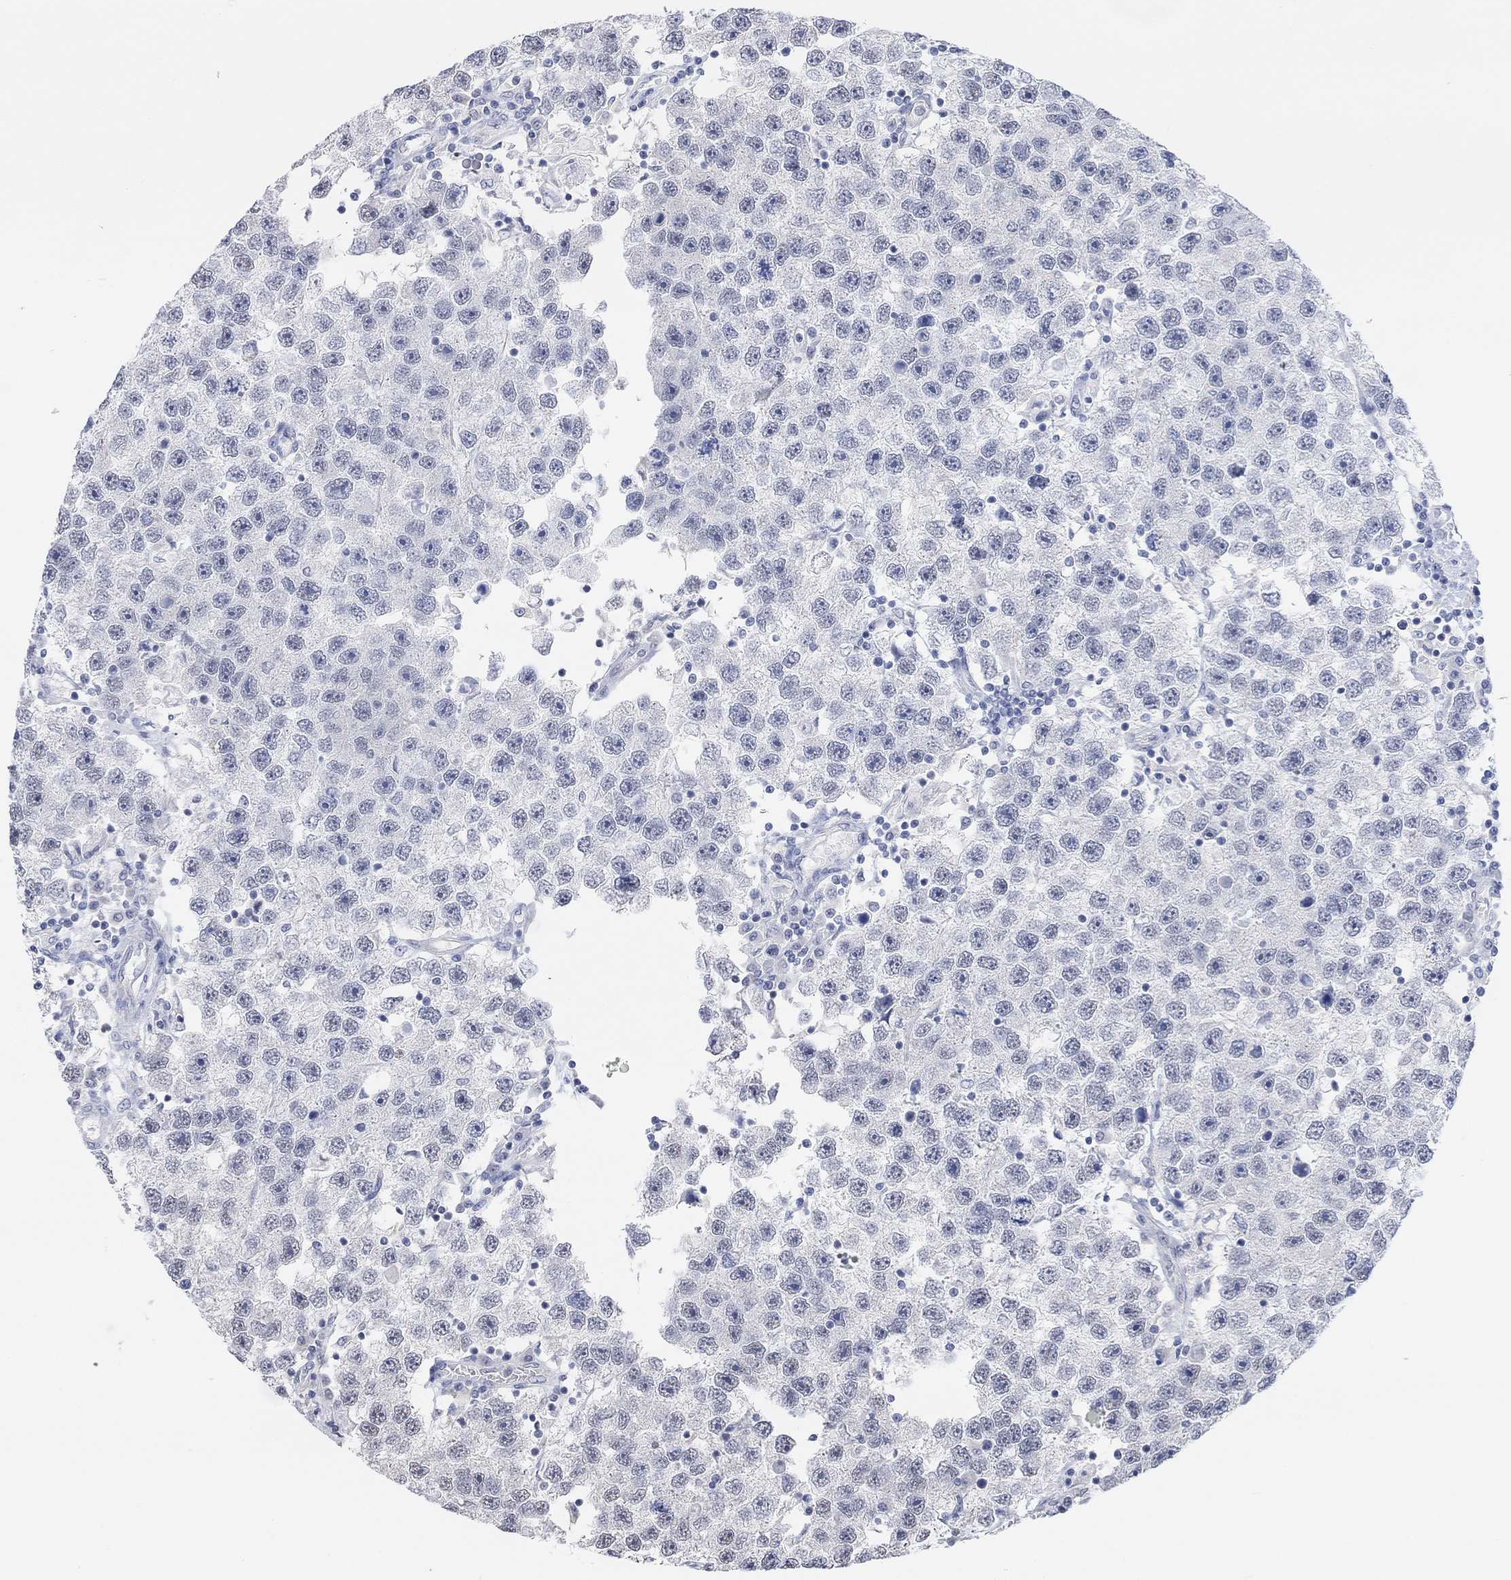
{"staining": {"intensity": "negative", "quantity": "none", "location": "none"}, "tissue": "testis cancer", "cell_type": "Tumor cells", "image_type": "cancer", "snomed": [{"axis": "morphology", "description": "Seminoma, NOS"}, {"axis": "topography", "description": "Testis"}], "caption": "Immunohistochemical staining of human testis cancer shows no significant positivity in tumor cells. The staining was performed using DAB (3,3'-diaminobenzidine) to visualize the protein expression in brown, while the nuclei were stained in blue with hematoxylin (Magnification: 20x).", "gene": "MUC1", "patient": {"sex": "male", "age": 26}}